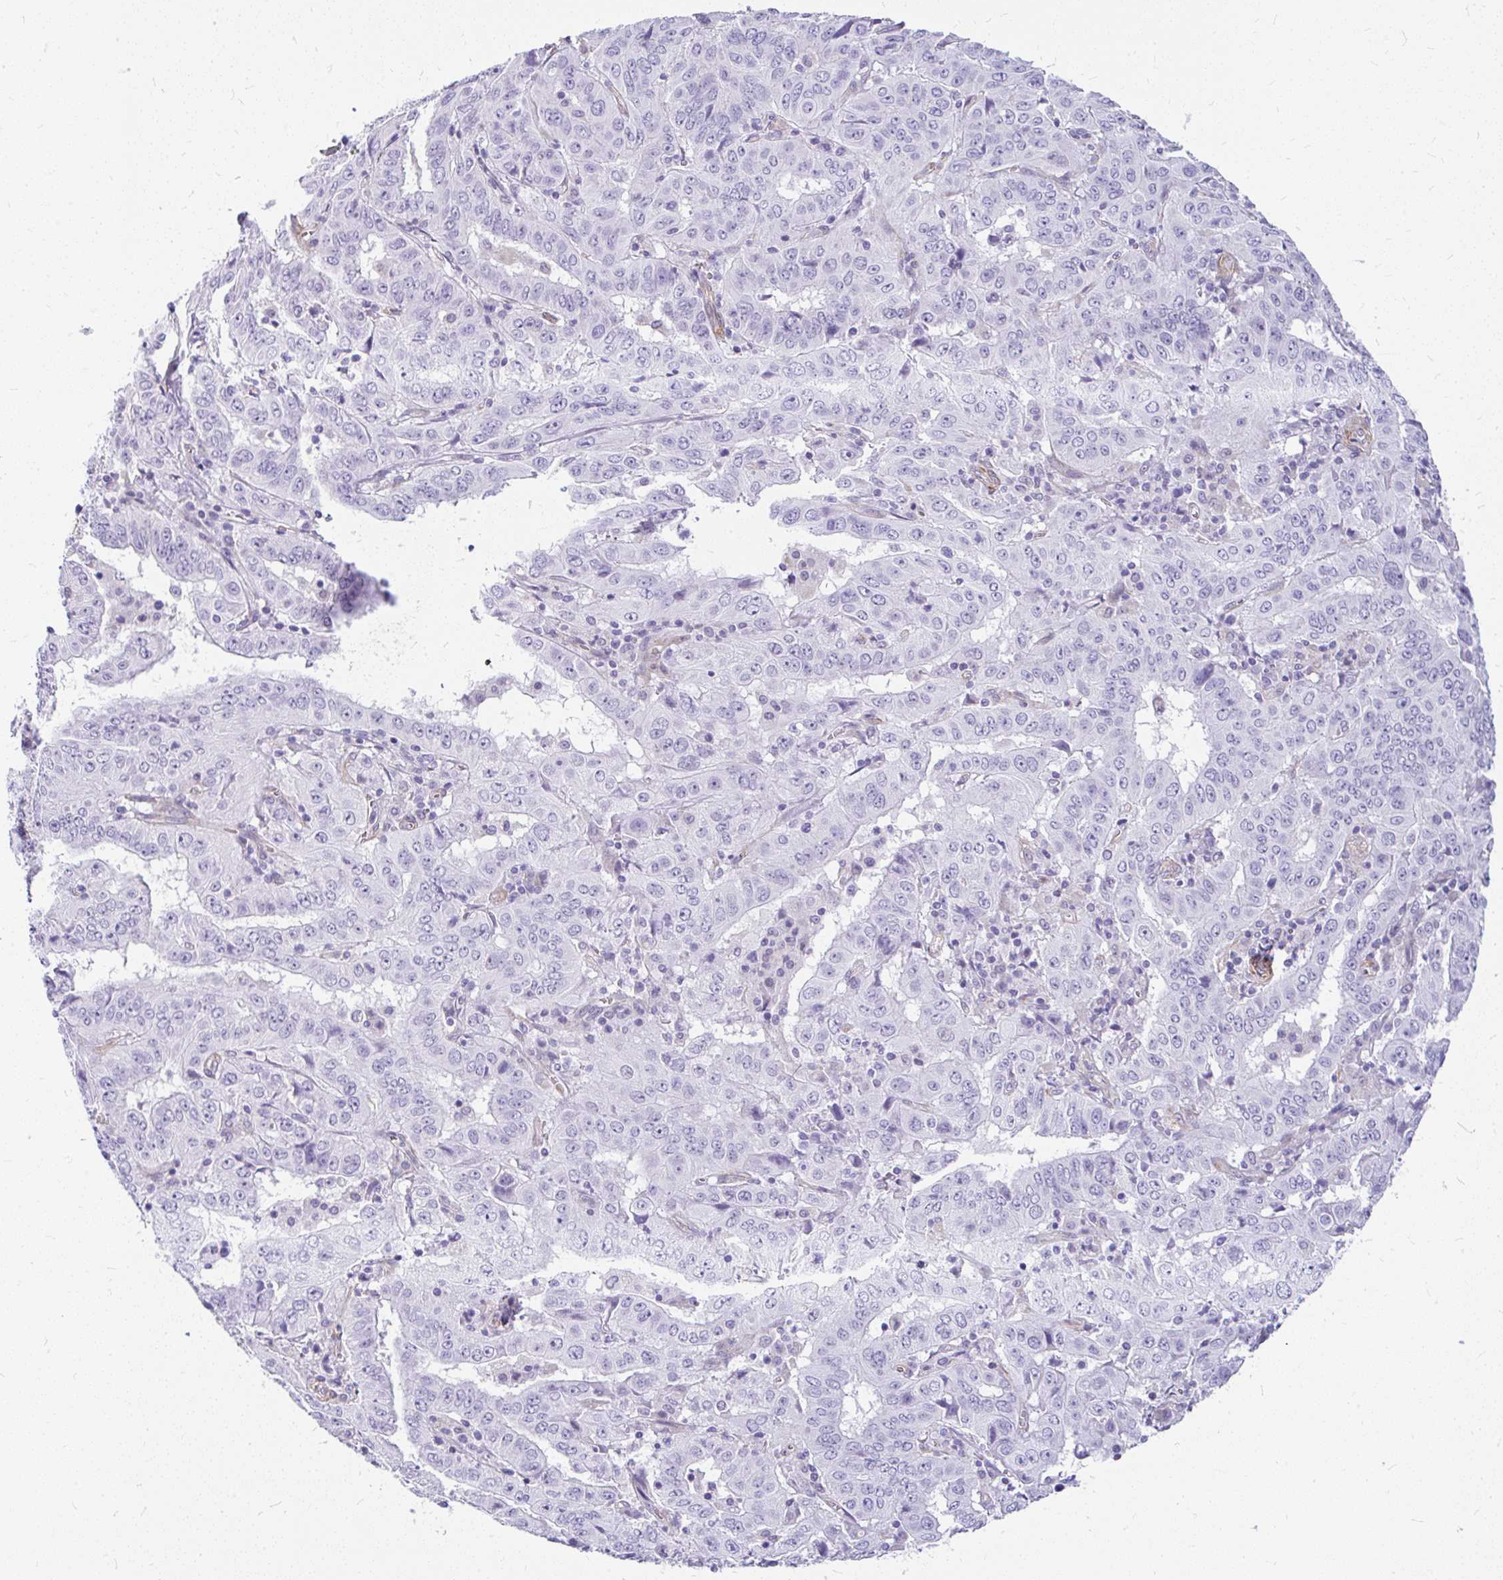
{"staining": {"intensity": "negative", "quantity": "none", "location": "none"}, "tissue": "pancreatic cancer", "cell_type": "Tumor cells", "image_type": "cancer", "snomed": [{"axis": "morphology", "description": "Adenocarcinoma, NOS"}, {"axis": "topography", "description": "Pancreas"}], "caption": "Human adenocarcinoma (pancreatic) stained for a protein using IHC displays no expression in tumor cells.", "gene": "FAM83C", "patient": {"sex": "male", "age": 63}}